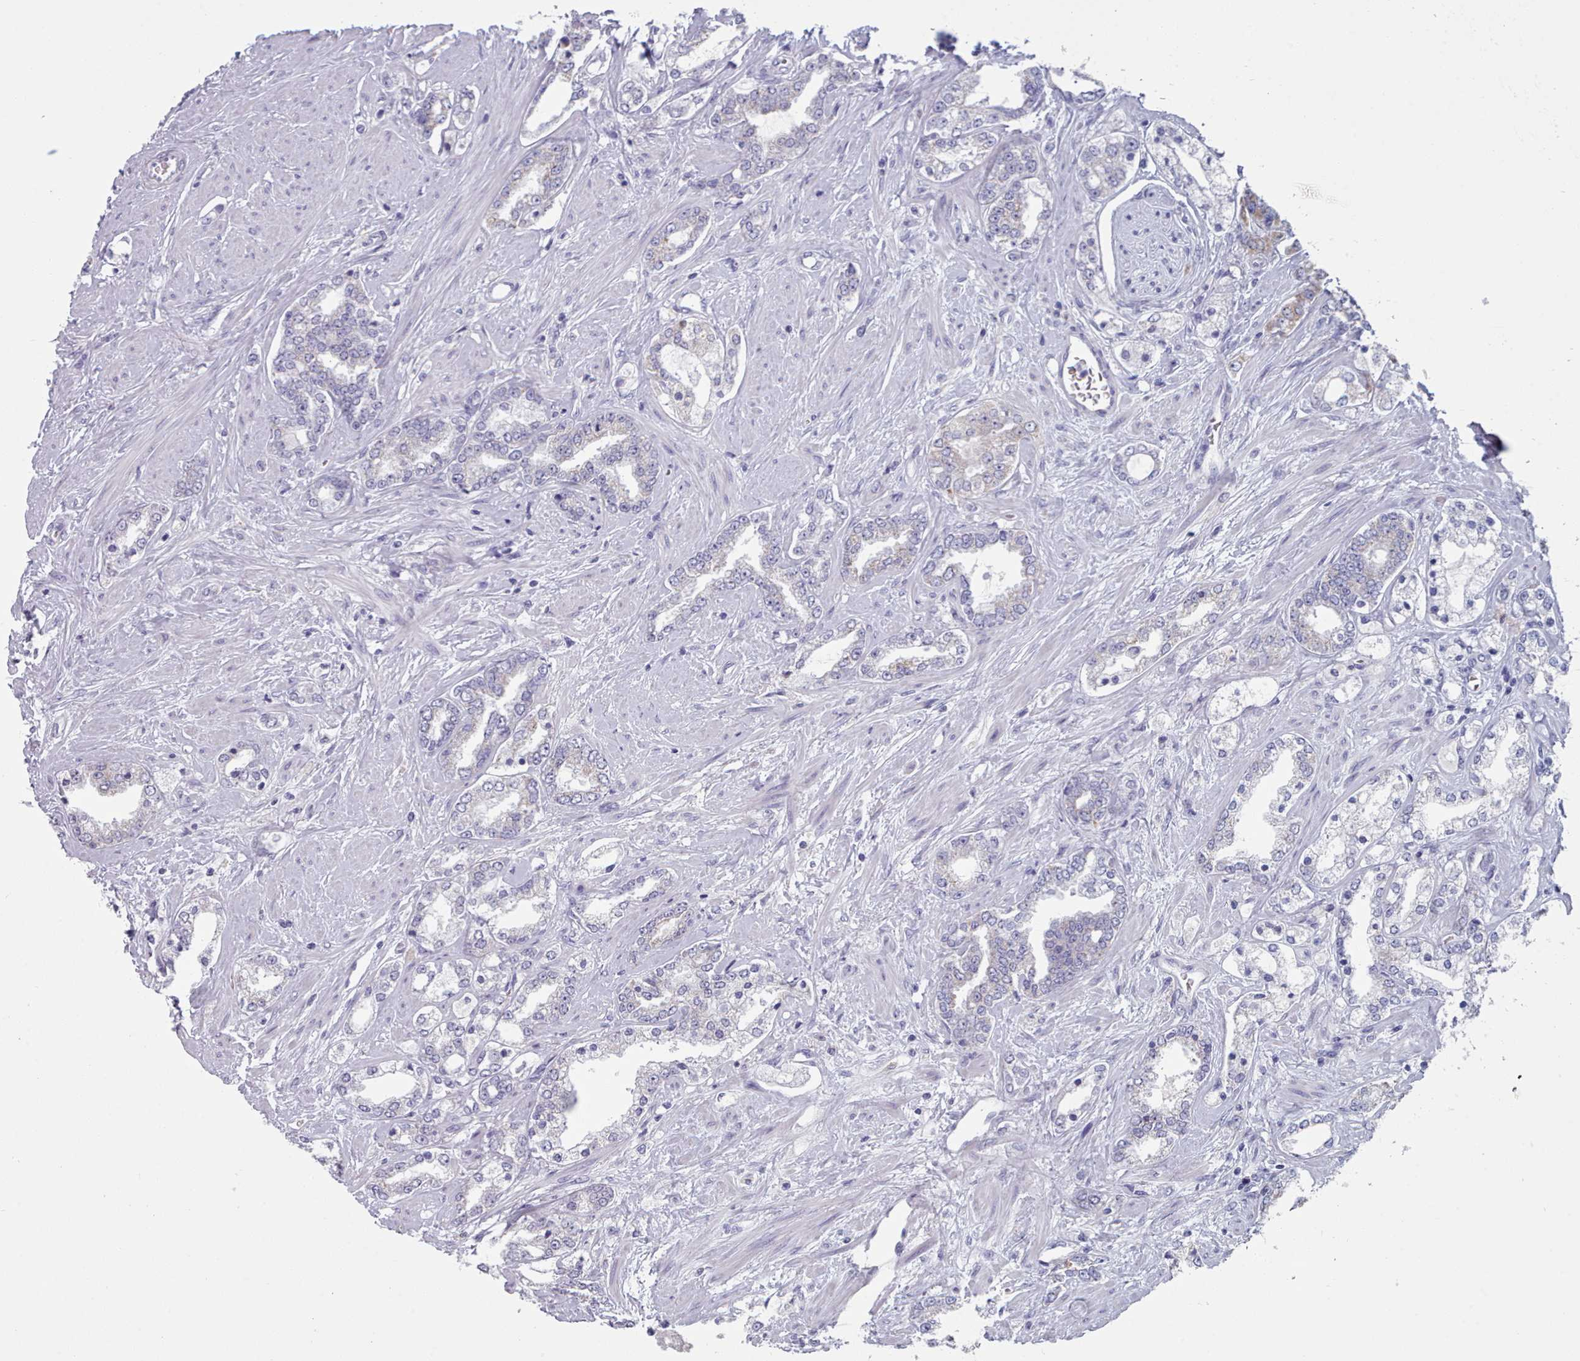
{"staining": {"intensity": "negative", "quantity": "none", "location": "none"}, "tissue": "prostate cancer", "cell_type": "Tumor cells", "image_type": "cancer", "snomed": [{"axis": "morphology", "description": "Adenocarcinoma, High grade"}, {"axis": "topography", "description": "Prostate"}], "caption": "Immunohistochemistry of high-grade adenocarcinoma (prostate) displays no expression in tumor cells.", "gene": "HAO1", "patient": {"sex": "male", "age": 64}}